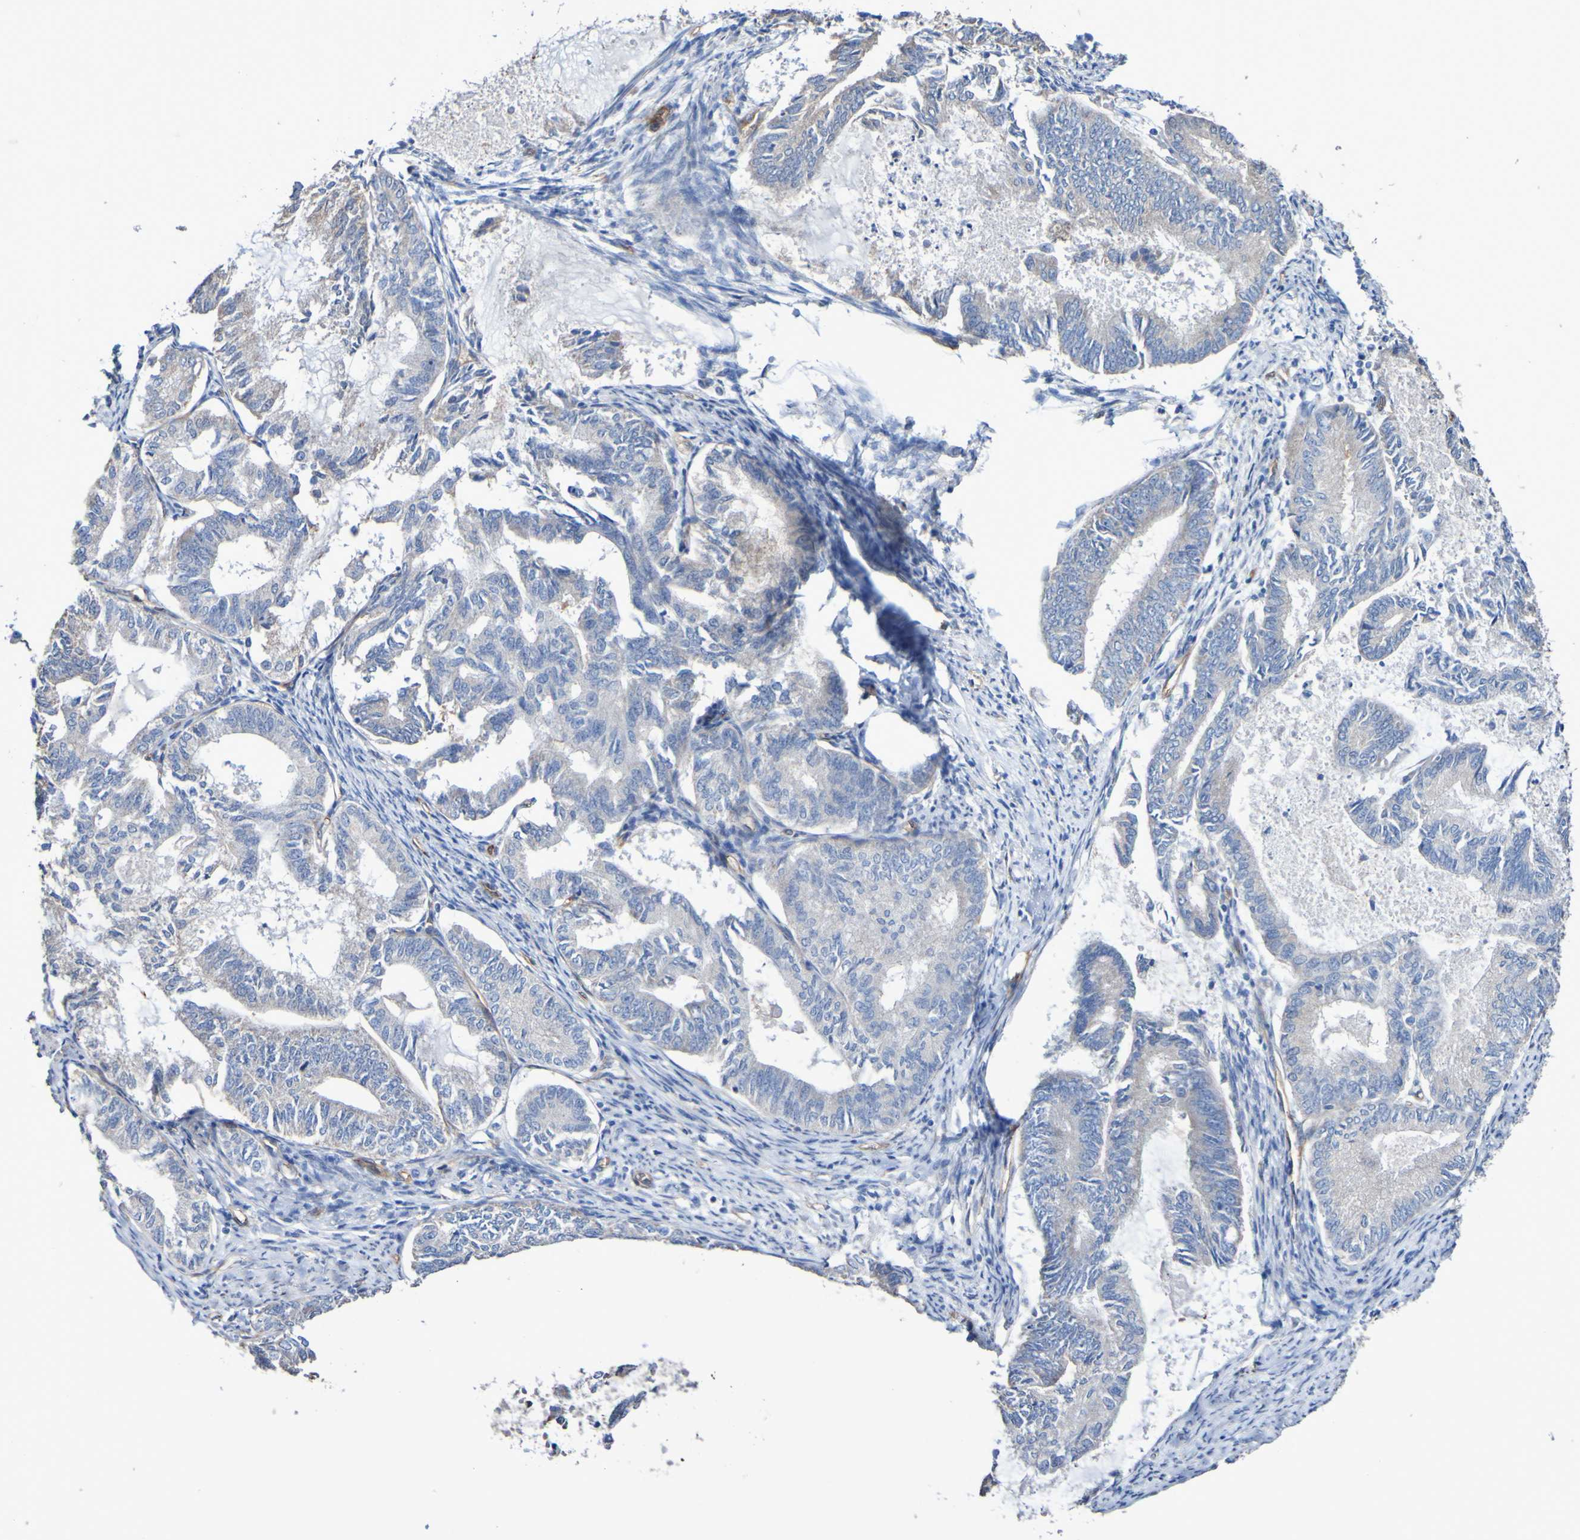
{"staining": {"intensity": "weak", "quantity": "<25%", "location": "cytoplasmic/membranous"}, "tissue": "endometrial cancer", "cell_type": "Tumor cells", "image_type": "cancer", "snomed": [{"axis": "morphology", "description": "Adenocarcinoma, NOS"}, {"axis": "topography", "description": "Endometrium"}], "caption": "DAB (3,3'-diaminobenzidine) immunohistochemical staining of human endometrial adenocarcinoma exhibits no significant staining in tumor cells.", "gene": "ELMOD3", "patient": {"sex": "female", "age": 86}}